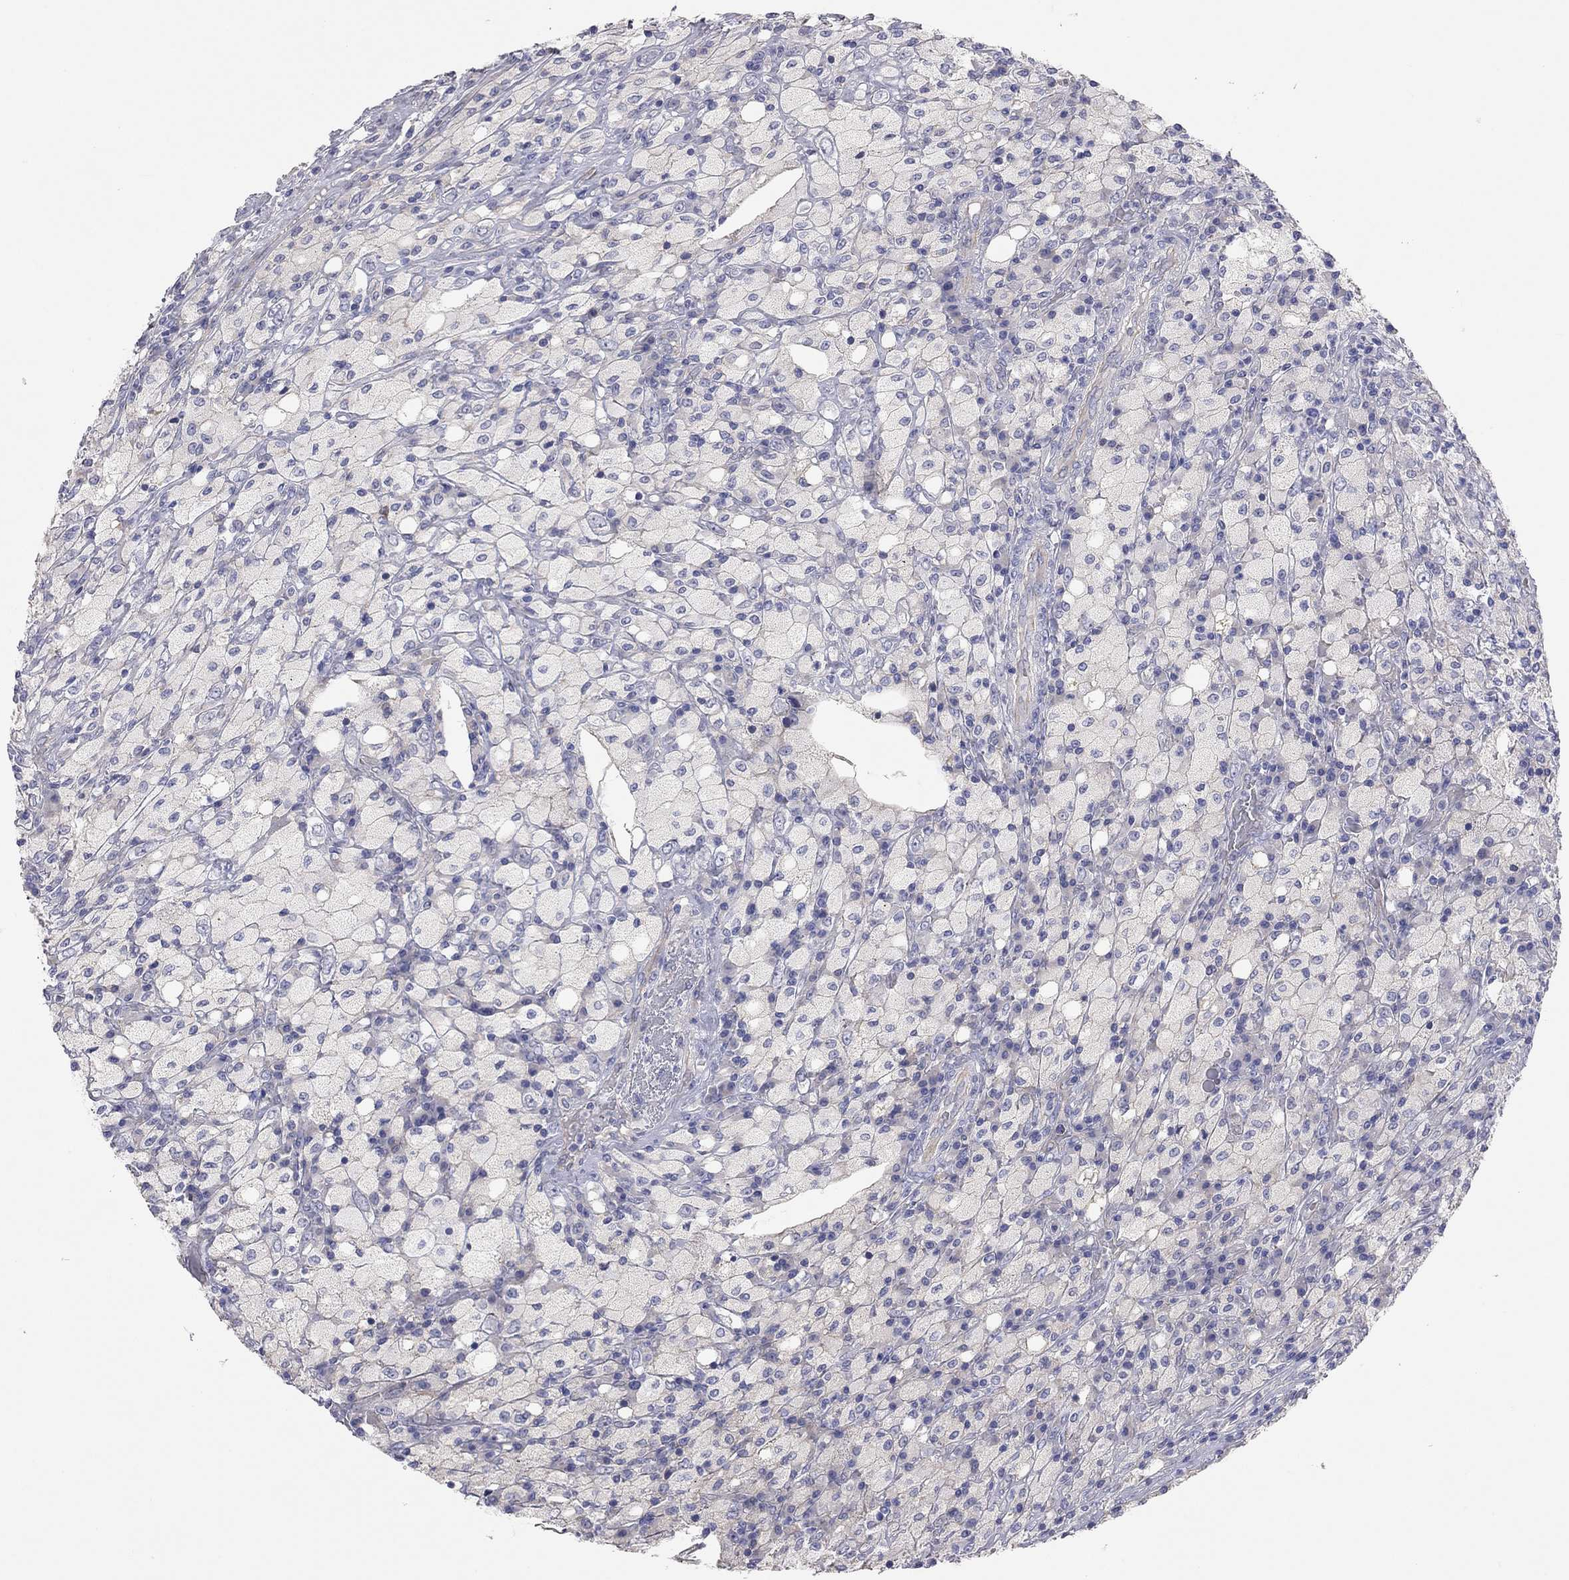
{"staining": {"intensity": "negative", "quantity": "none", "location": "none"}, "tissue": "testis cancer", "cell_type": "Tumor cells", "image_type": "cancer", "snomed": [{"axis": "morphology", "description": "Necrosis, NOS"}, {"axis": "morphology", "description": "Carcinoma, Embryonal, NOS"}, {"axis": "topography", "description": "Testis"}], "caption": "The image demonstrates no significant positivity in tumor cells of testis cancer.", "gene": "KCNB1", "patient": {"sex": "male", "age": 19}}